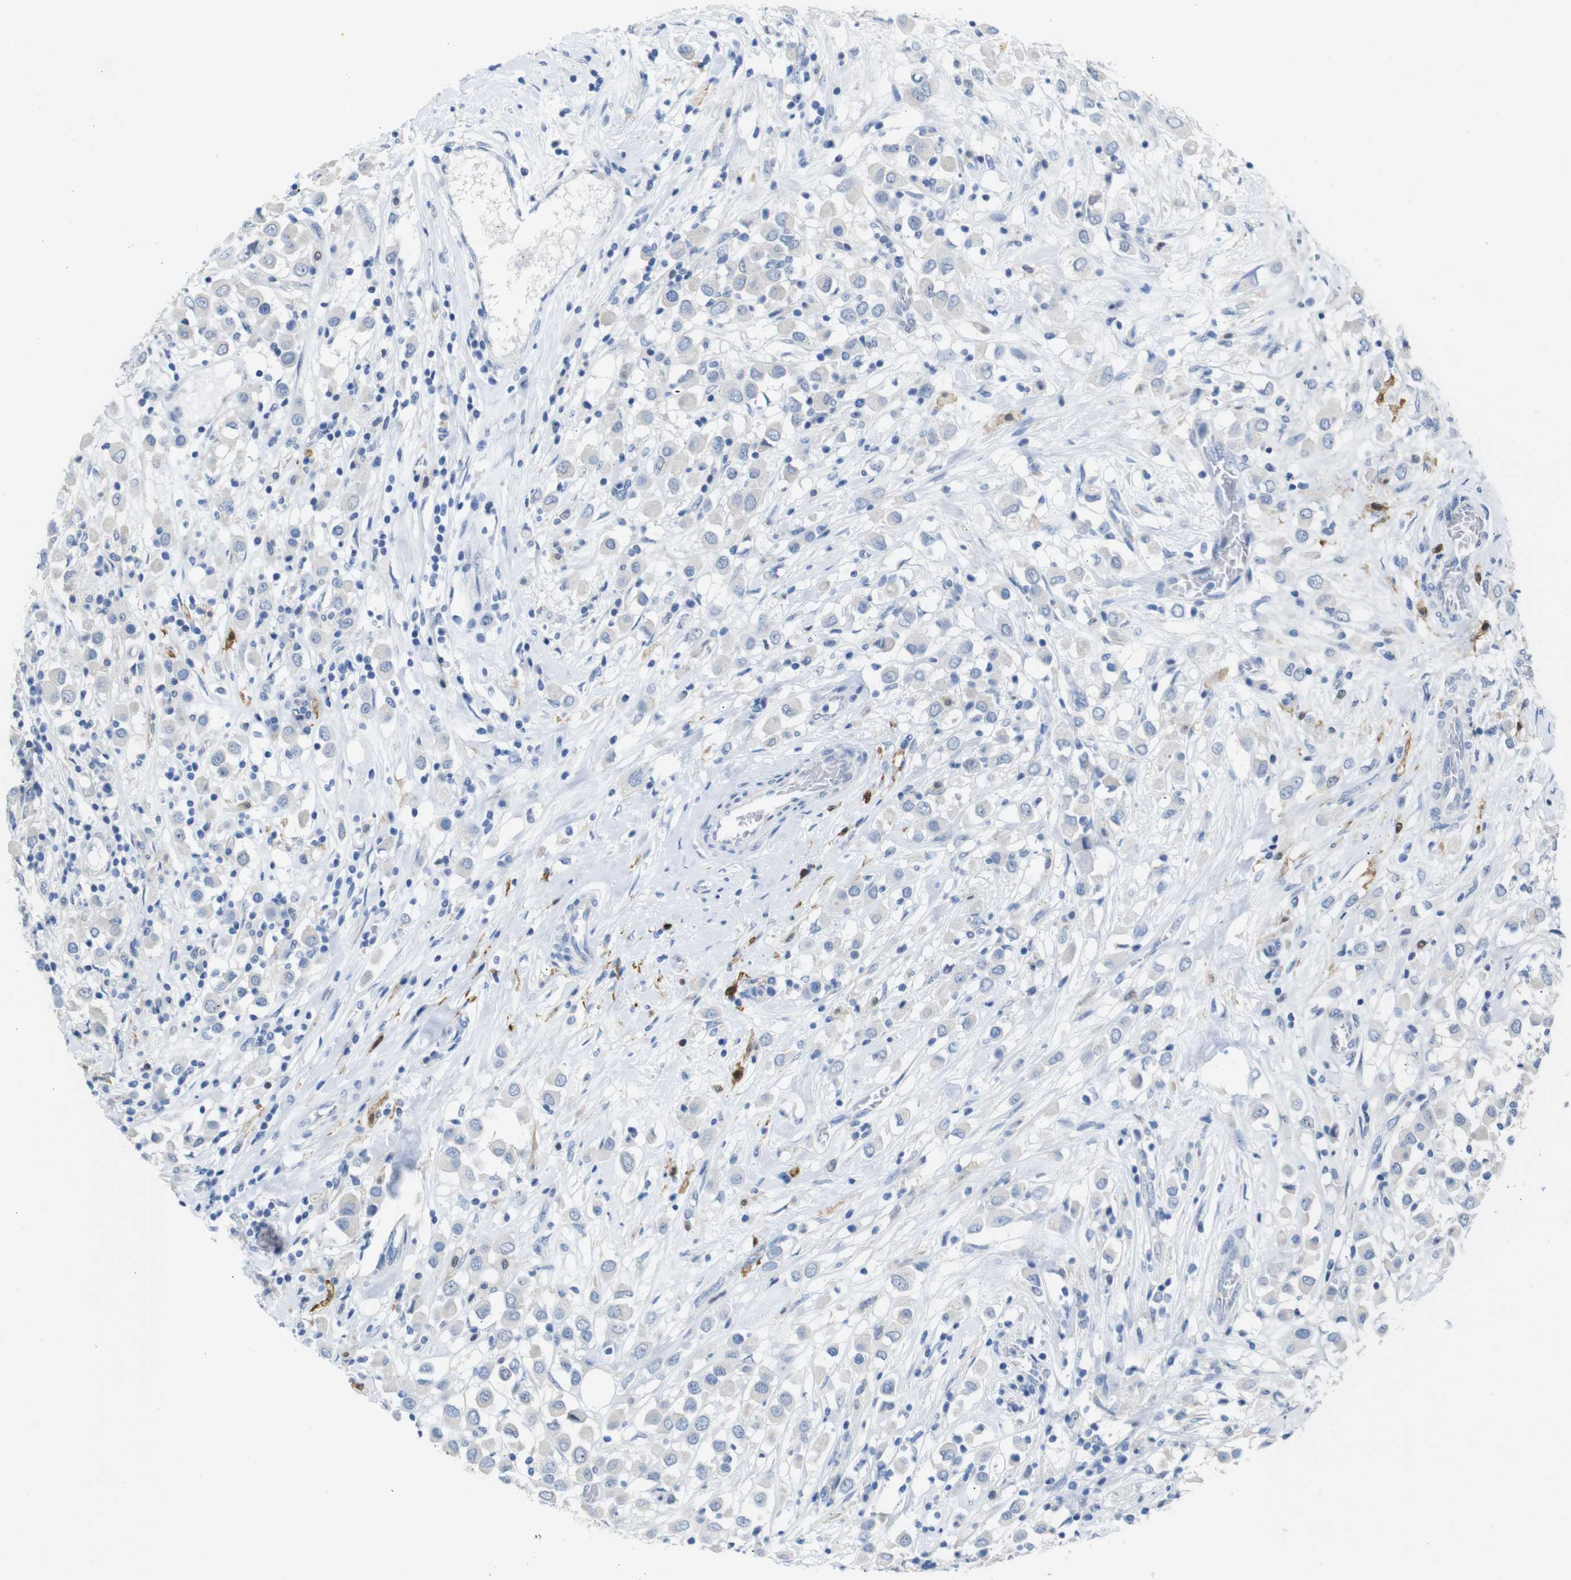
{"staining": {"intensity": "negative", "quantity": "none", "location": "none"}, "tissue": "breast cancer", "cell_type": "Tumor cells", "image_type": "cancer", "snomed": [{"axis": "morphology", "description": "Duct carcinoma"}, {"axis": "topography", "description": "Breast"}], "caption": "Human infiltrating ductal carcinoma (breast) stained for a protein using IHC displays no staining in tumor cells.", "gene": "C1orf210", "patient": {"sex": "female", "age": 61}}